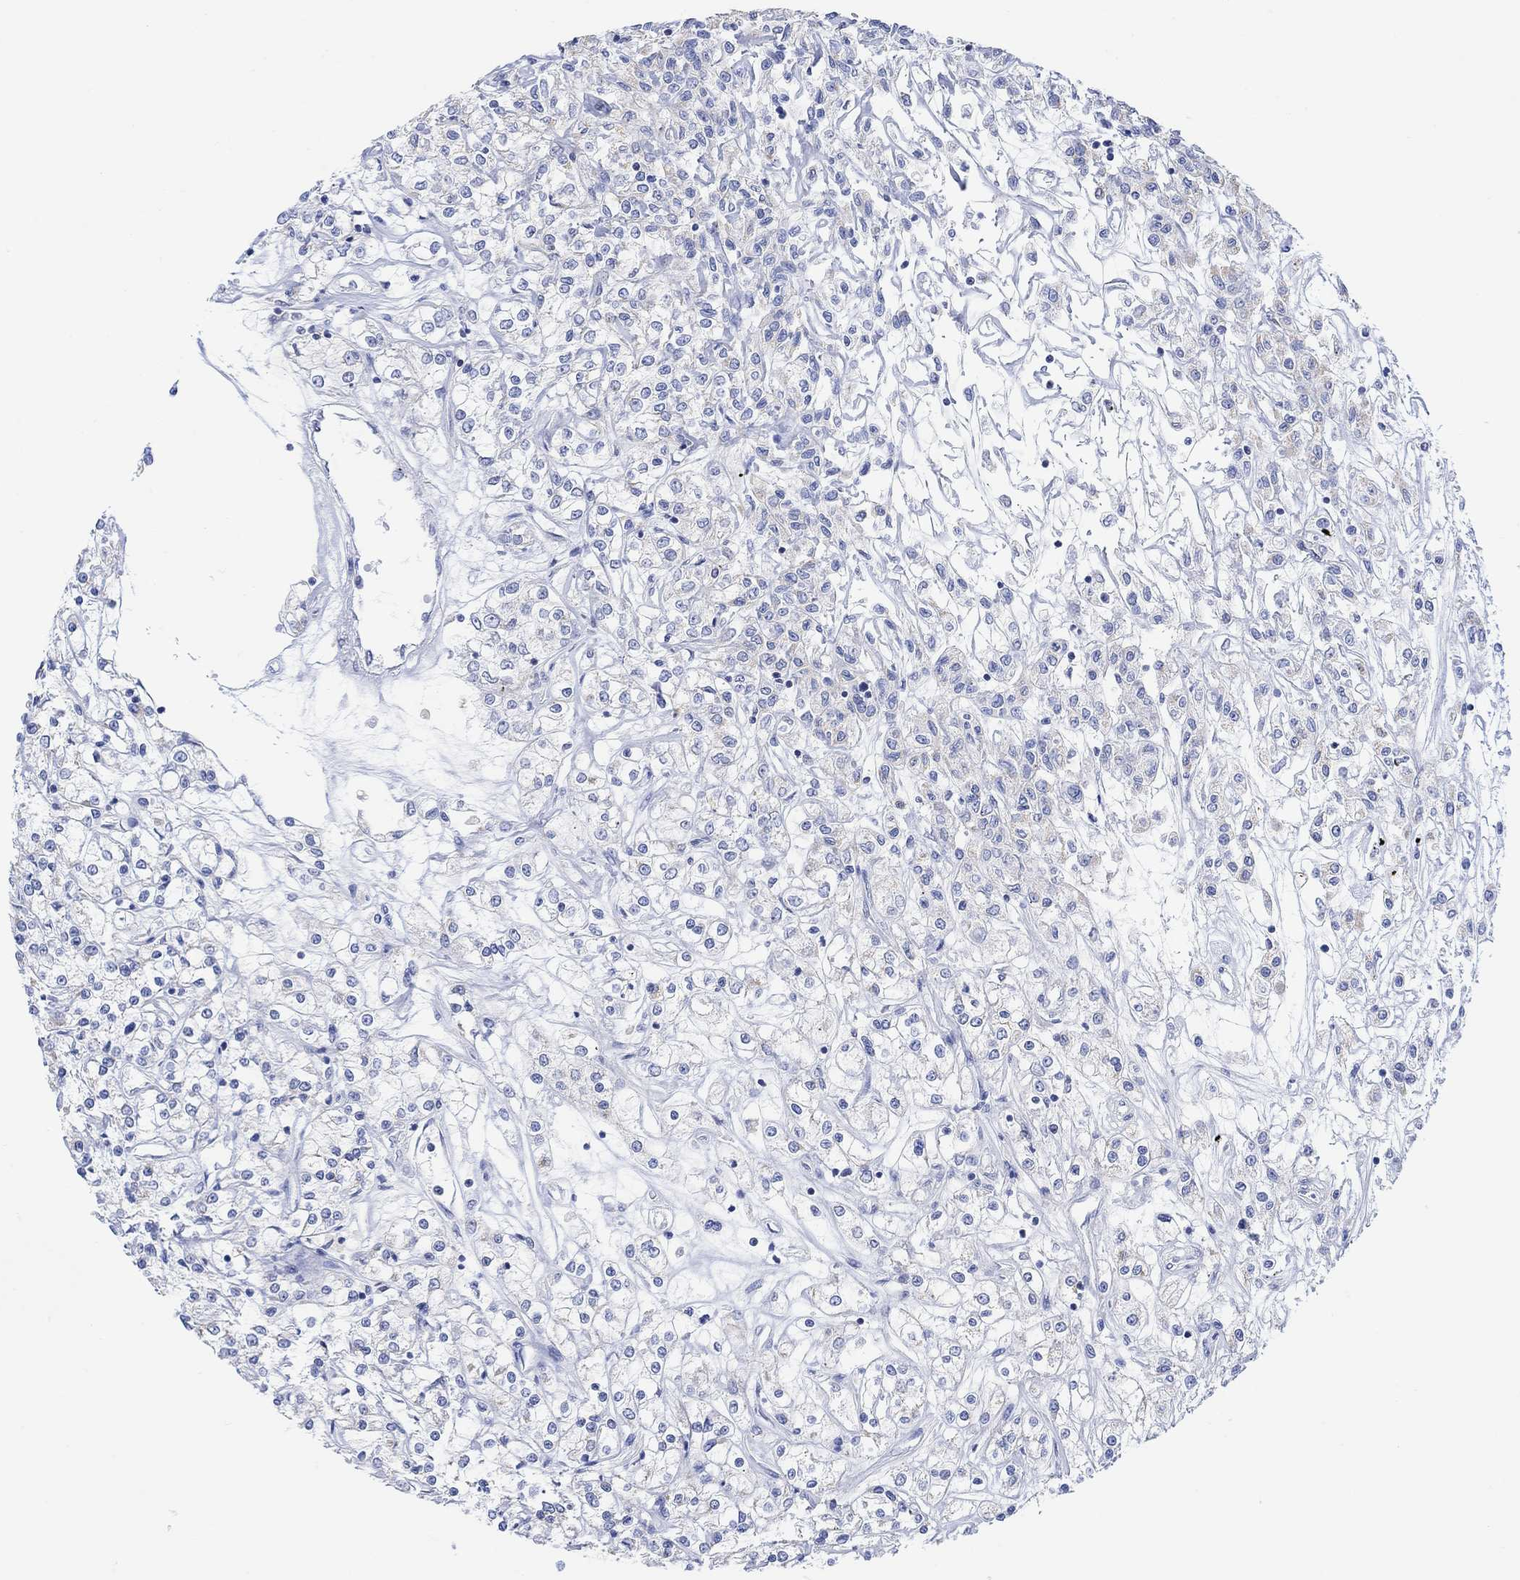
{"staining": {"intensity": "negative", "quantity": "none", "location": "none"}, "tissue": "renal cancer", "cell_type": "Tumor cells", "image_type": "cancer", "snomed": [{"axis": "morphology", "description": "Adenocarcinoma, NOS"}, {"axis": "topography", "description": "Kidney"}], "caption": "Protein analysis of renal cancer demonstrates no significant positivity in tumor cells. Nuclei are stained in blue.", "gene": "SYT12", "patient": {"sex": "female", "age": 59}}